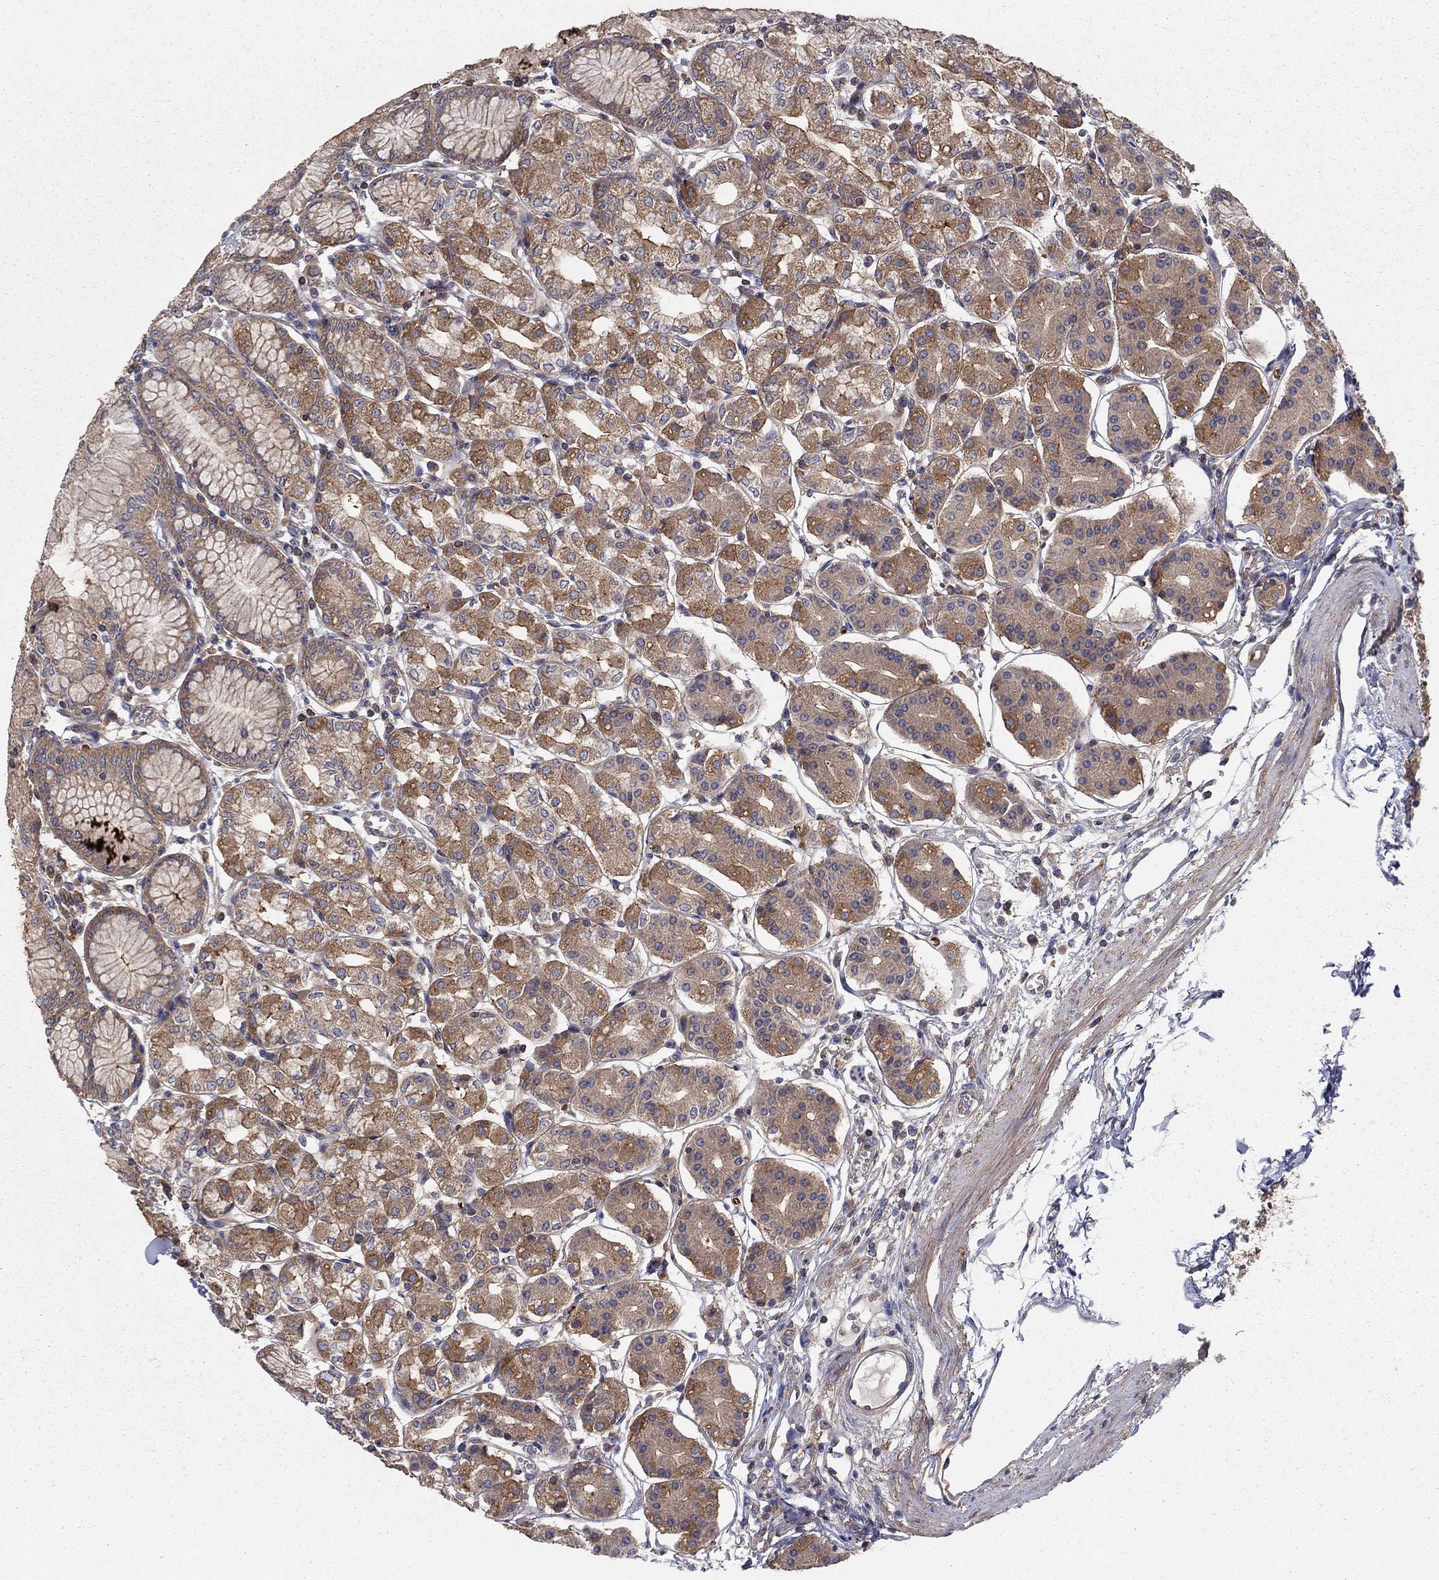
{"staining": {"intensity": "strong", "quantity": "25%-75%", "location": "cytoplasmic/membranous"}, "tissue": "stomach", "cell_type": "Glandular cells", "image_type": "normal", "snomed": [{"axis": "morphology", "description": "Normal tissue, NOS"}, {"axis": "topography", "description": "Skeletal muscle"}, {"axis": "topography", "description": "Stomach"}], "caption": "IHC staining of benign stomach, which displays high levels of strong cytoplasmic/membranous staining in approximately 25%-75% of glandular cells indicating strong cytoplasmic/membranous protein staining. The staining was performed using DAB (3,3'-diaminobenzidine) (brown) for protein detection and nuclei were counterstained in hematoxylin (blue).", "gene": "RNF123", "patient": {"sex": "female", "age": 57}}